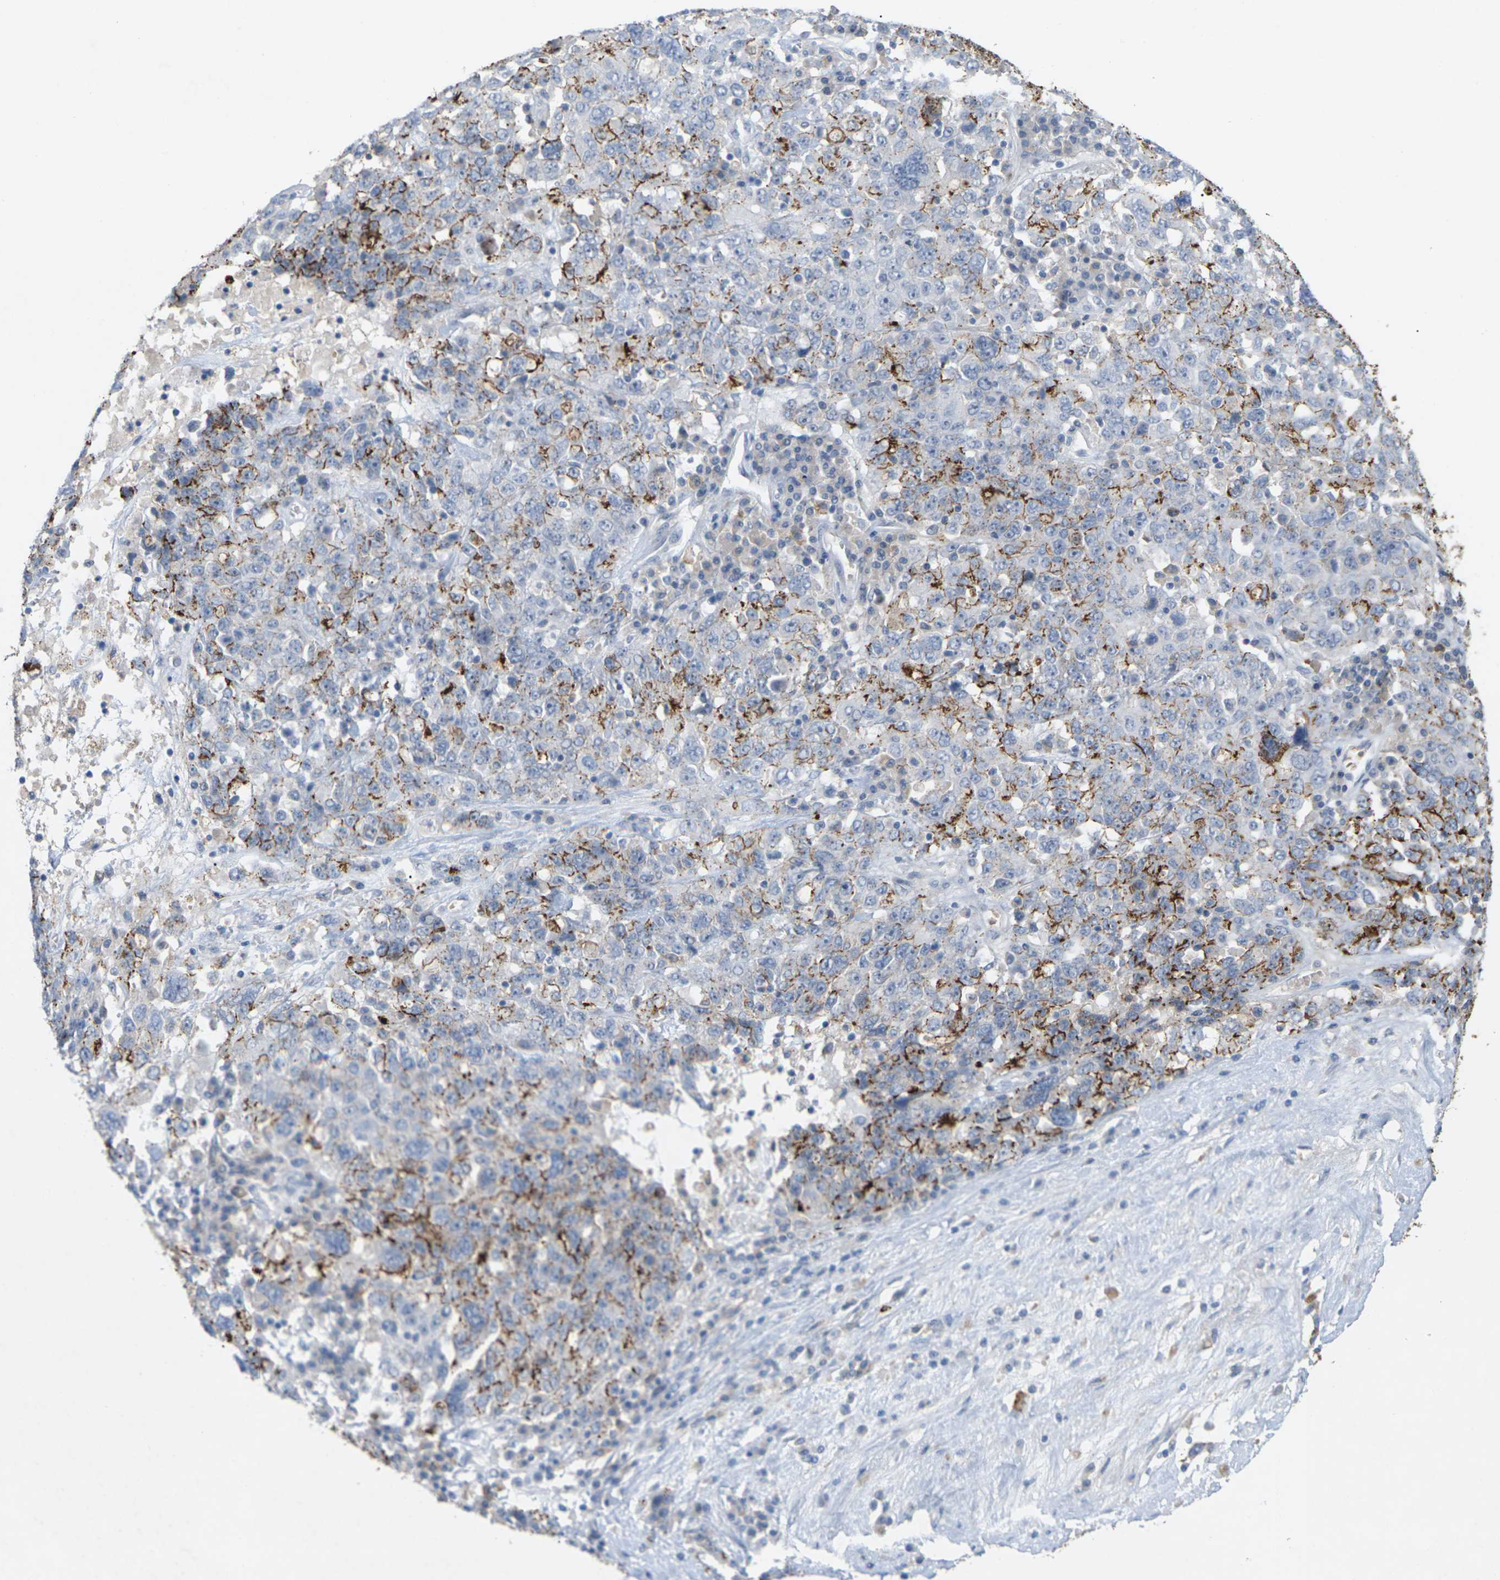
{"staining": {"intensity": "strong", "quantity": "25%-75%", "location": "cytoplasmic/membranous"}, "tissue": "ovarian cancer", "cell_type": "Tumor cells", "image_type": "cancer", "snomed": [{"axis": "morphology", "description": "Carcinoma, endometroid"}, {"axis": "topography", "description": "Ovary"}], "caption": "Protein staining by immunohistochemistry (IHC) exhibits strong cytoplasmic/membranous positivity in about 25%-75% of tumor cells in endometroid carcinoma (ovarian). (brown staining indicates protein expression, while blue staining denotes nuclei).", "gene": "CLDN3", "patient": {"sex": "female", "age": 62}}